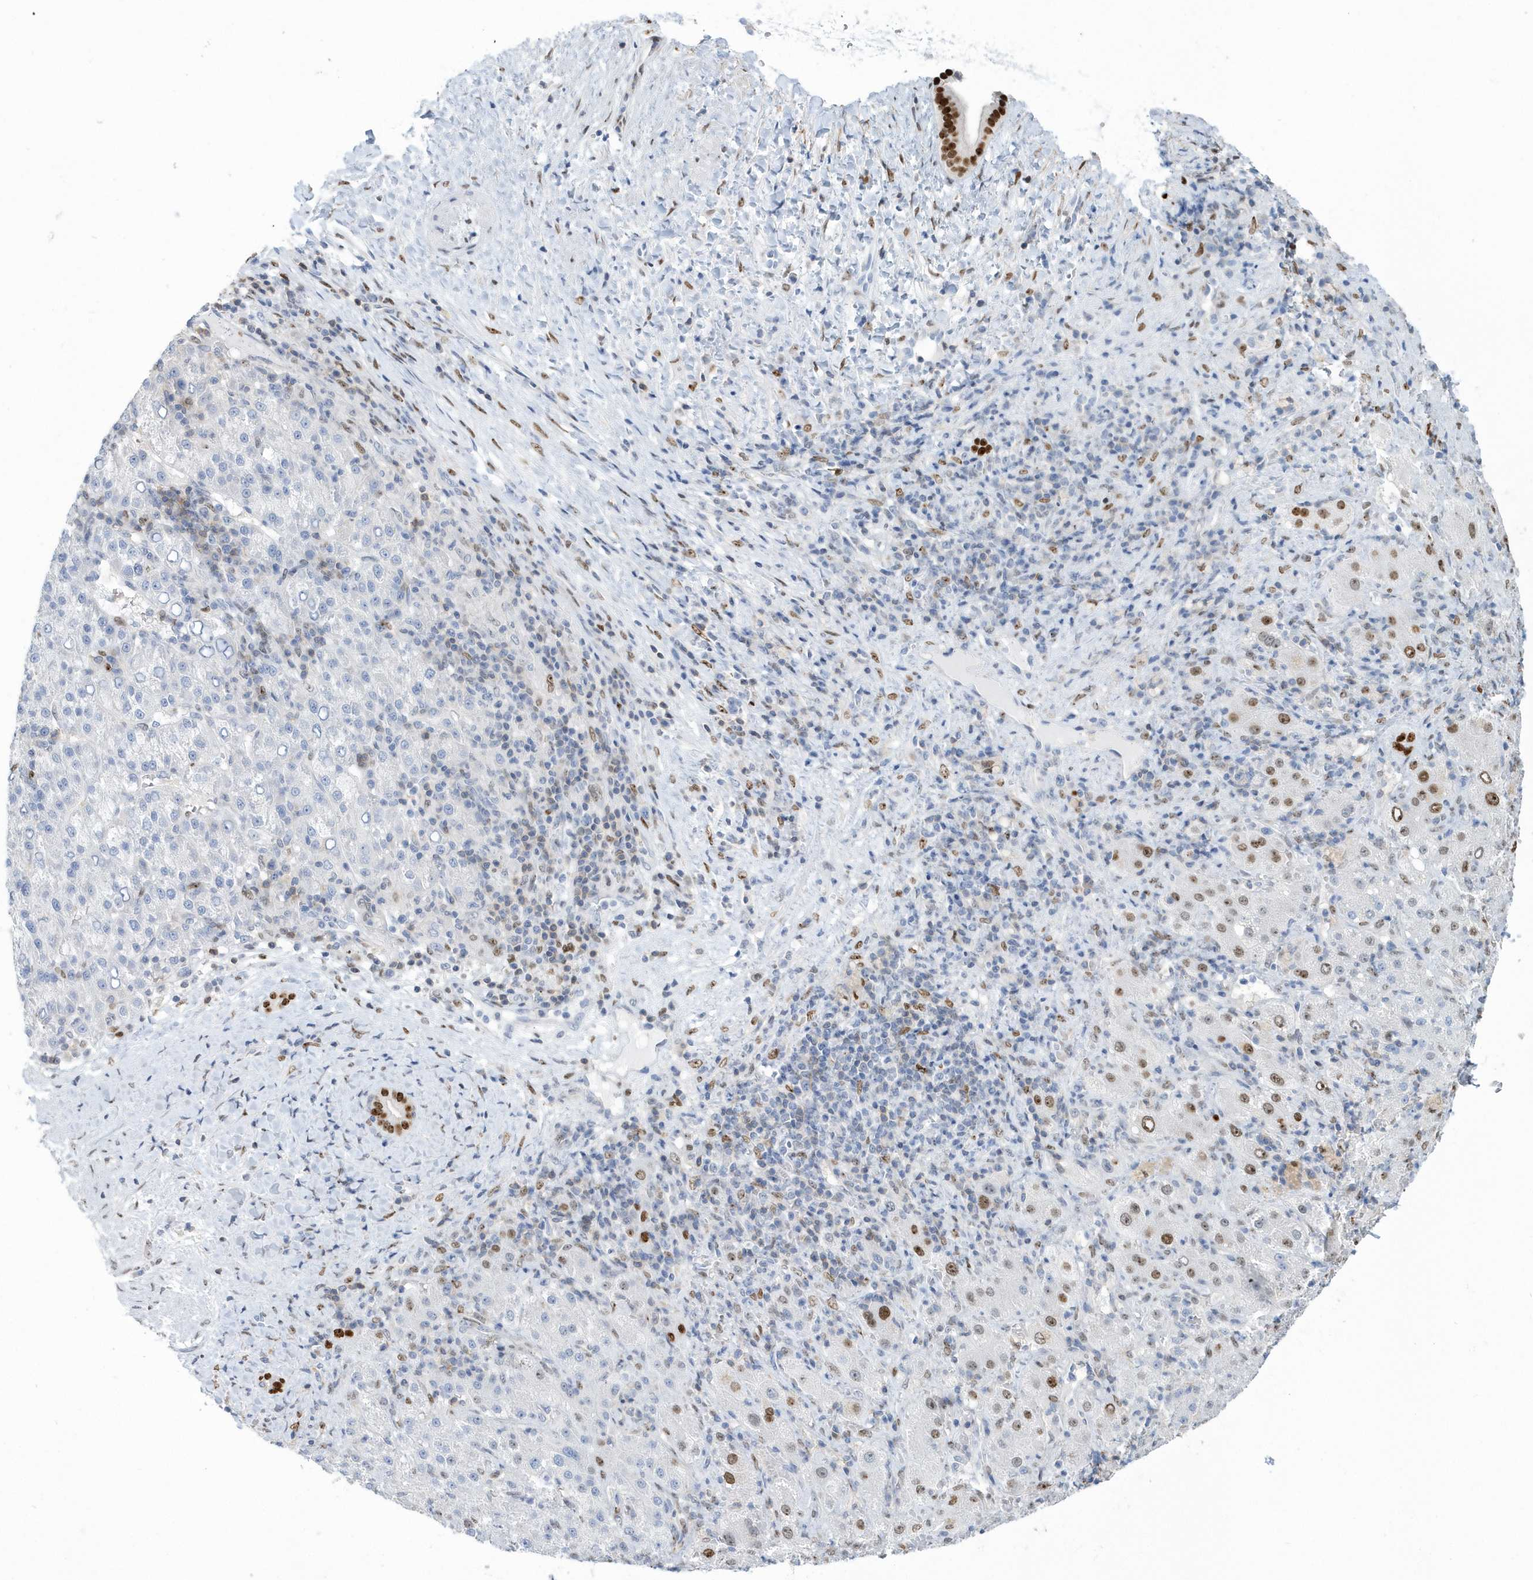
{"staining": {"intensity": "moderate", "quantity": "<25%", "location": "cytoplasmic/membranous"}, "tissue": "liver cancer", "cell_type": "Tumor cells", "image_type": "cancer", "snomed": [{"axis": "morphology", "description": "Carcinoma, Hepatocellular, NOS"}, {"axis": "topography", "description": "Liver"}], "caption": "Immunohistochemical staining of liver cancer (hepatocellular carcinoma) reveals low levels of moderate cytoplasmic/membranous staining in about <25% of tumor cells.", "gene": "MACROH2A2", "patient": {"sex": "female", "age": 58}}